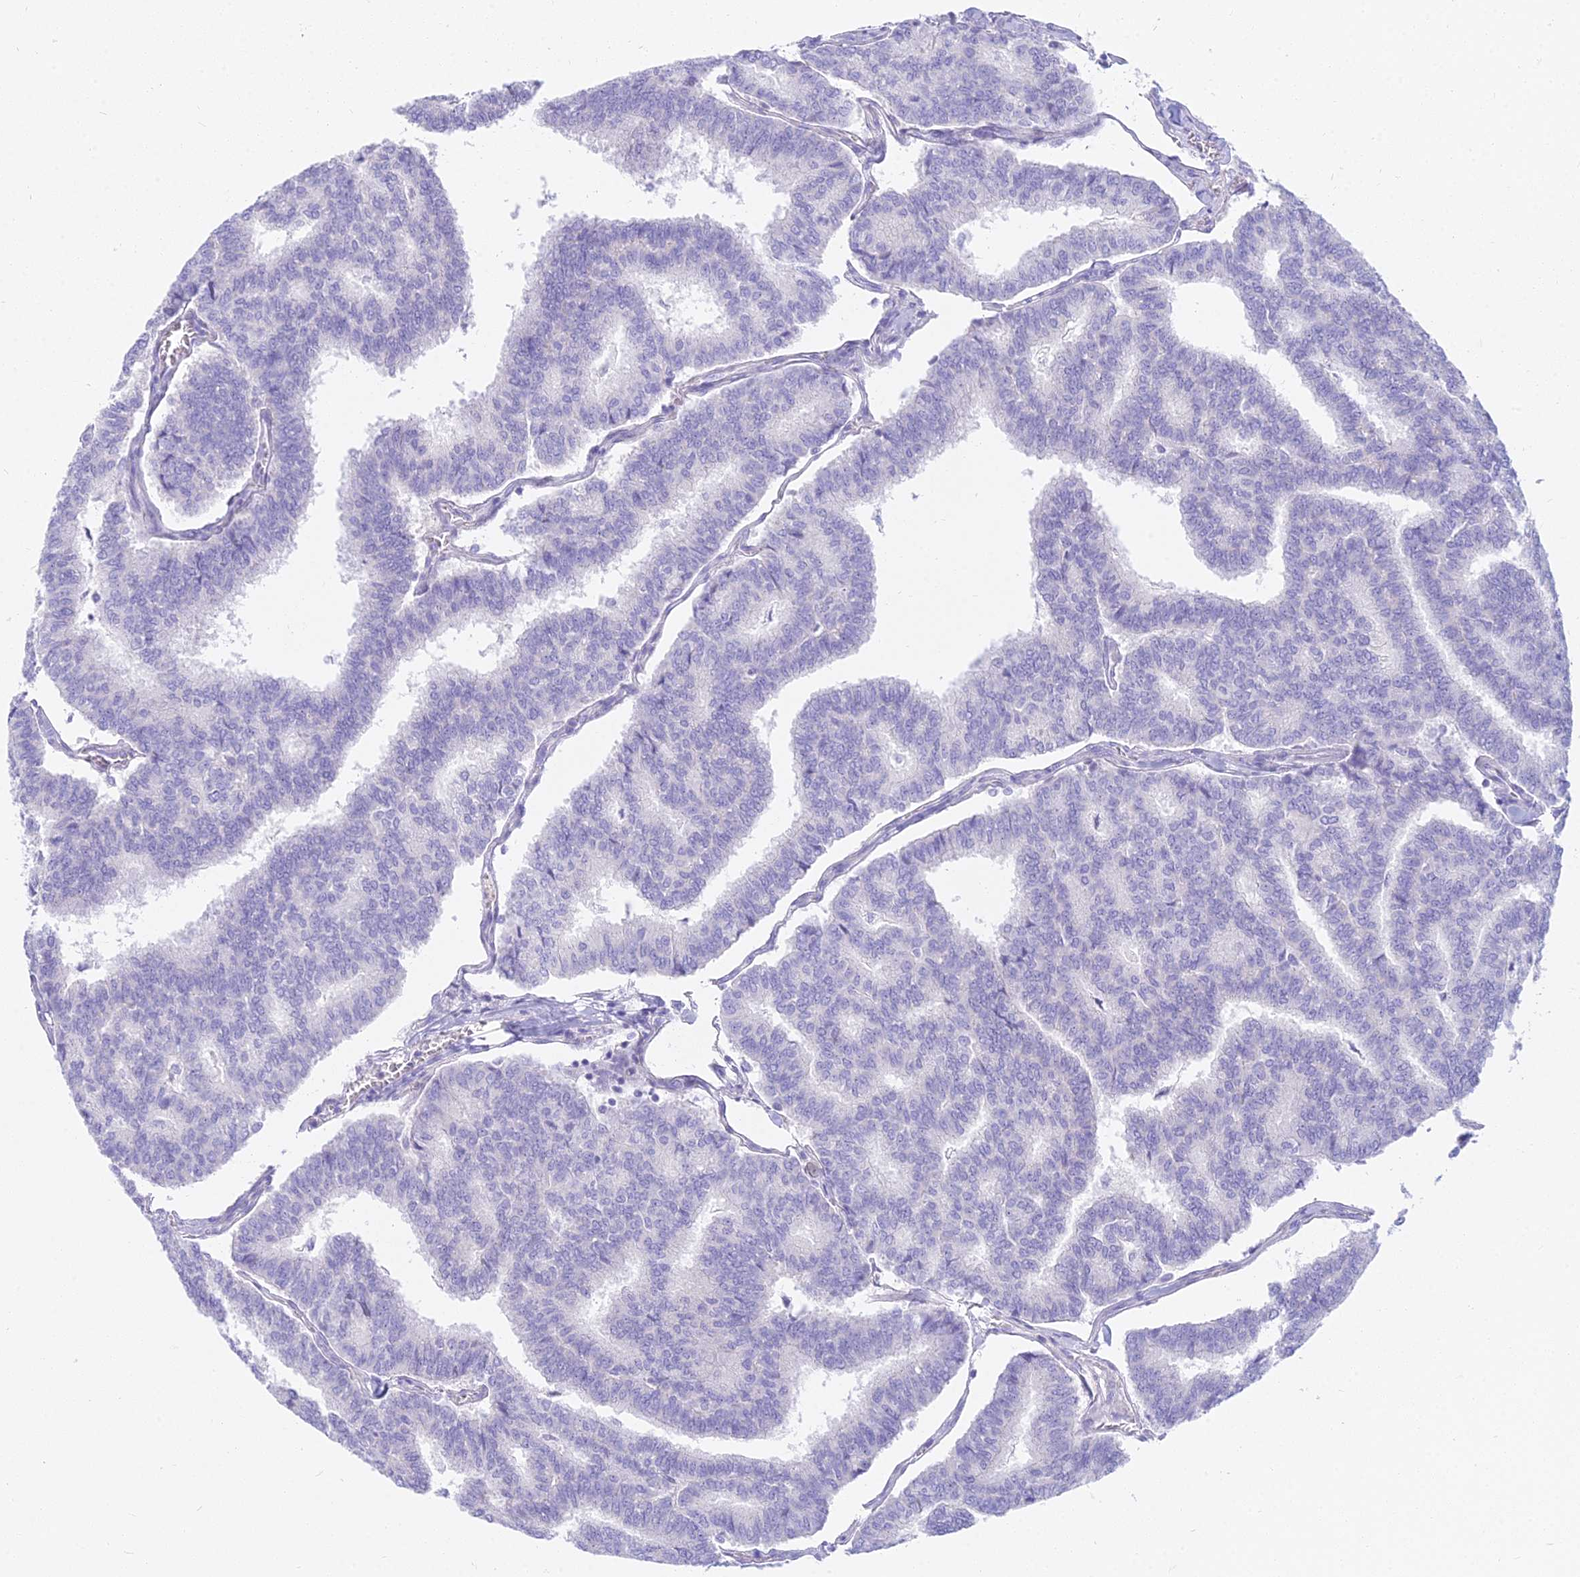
{"staining": {"intensity": "negative", "quantity": "none", "location": "none"}, "tissue": "thyroid cancer", "cell_type": "Tumor cells", "image_type": "cancer", "snomed": [{"axis": "morphology", "description": "Papillary adenocarcinoma, NOS"}, {"axis": "topography", "description": "Thyroid gland"}], "caption": "Immunohistochemical staining of thyroid cancer (papillary adenocarcinoma) shows no significant expression in tumor cells. (Stains: DAB immunohistochemistry (IHC) with hematoxylin counter stain, Microscopy: brightfield microscopy at high magnification).", "gene": "SMIM24", "patient": {"sex": "female", "age": 35}}